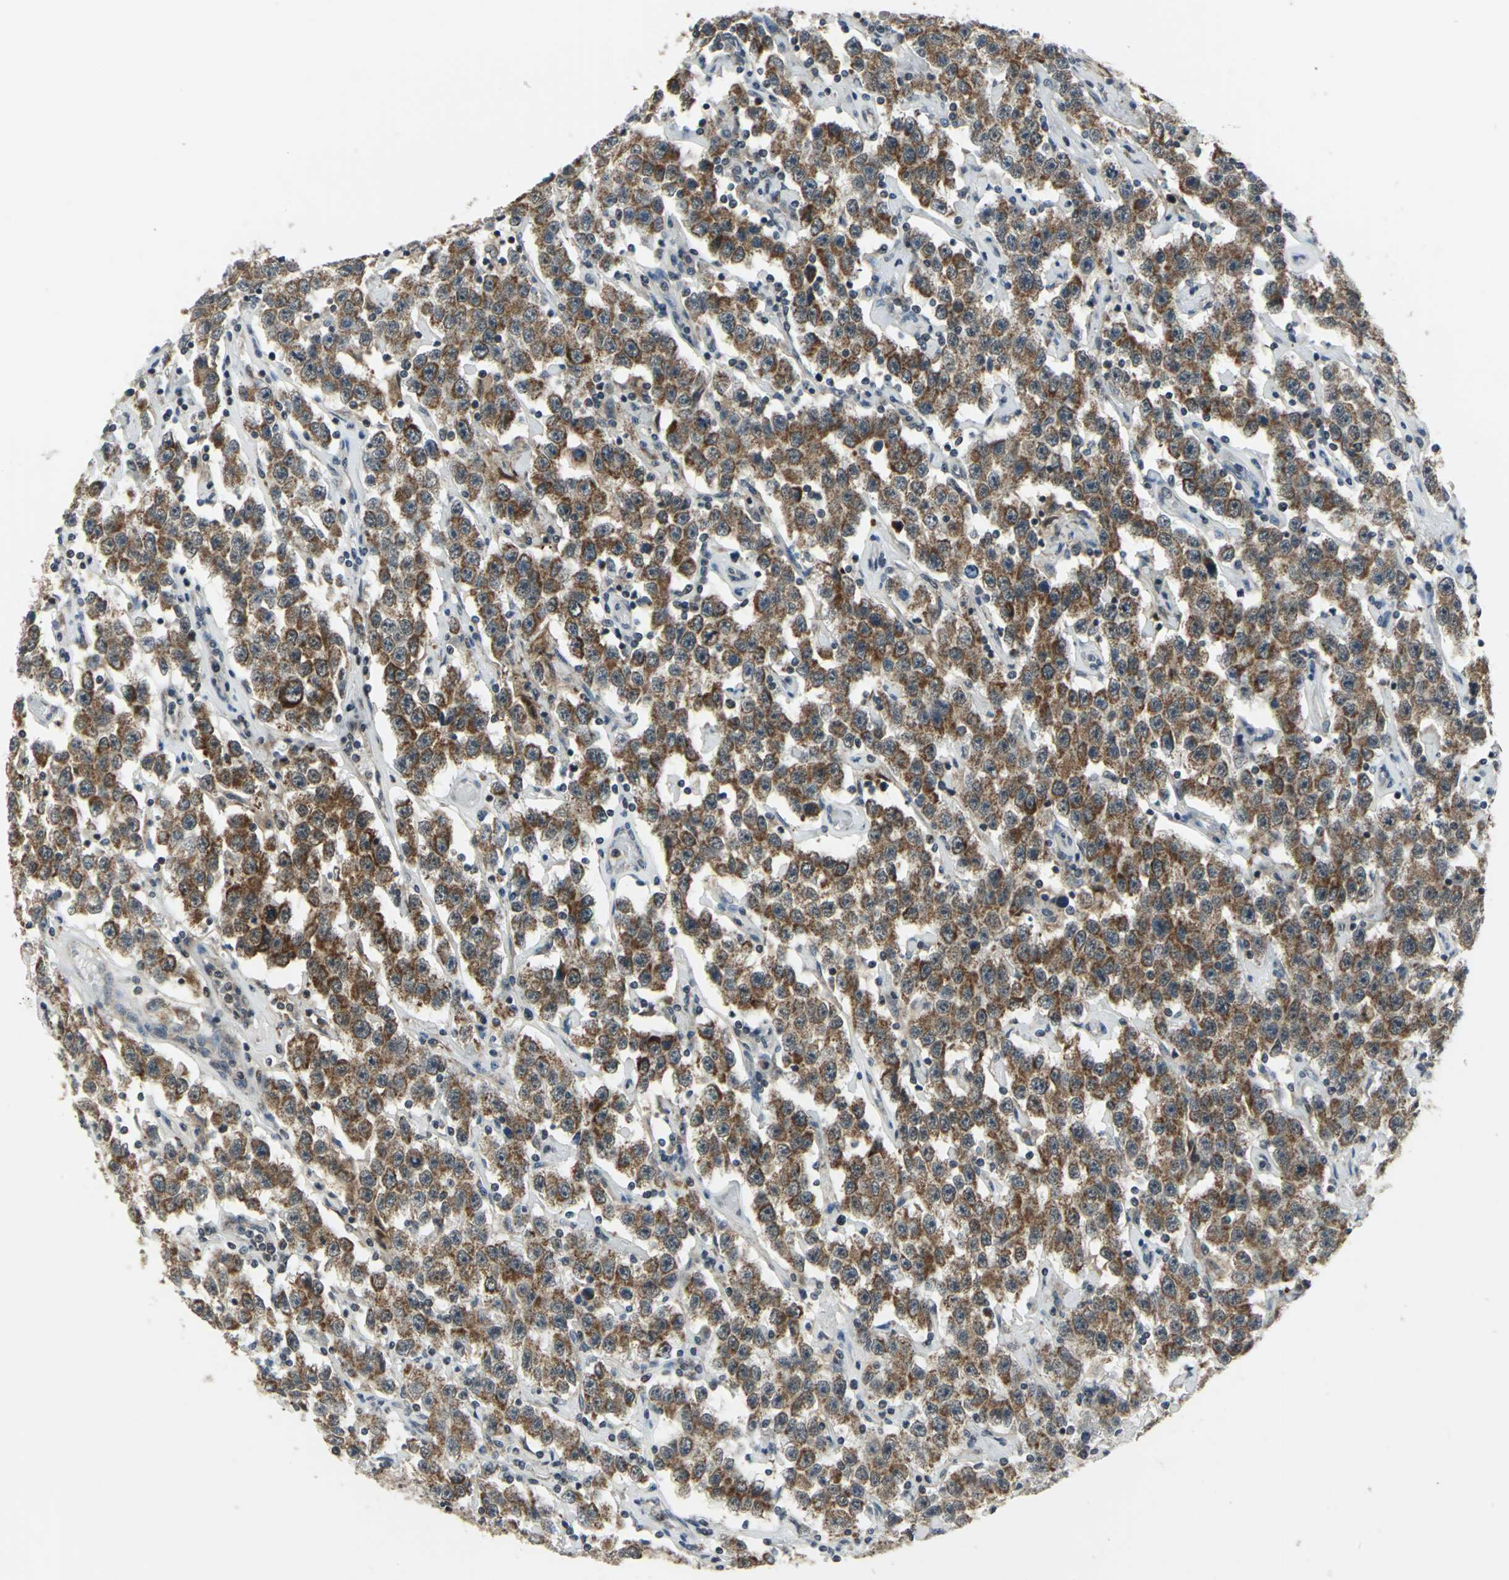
{"staining": {"intensity": "moderate", "quantity": ">75%", "location": "cytoplasmic/membranous,nuclear"}, "tissue": "testis cancer", "cell_type": "Tumor cells", "image_type": "cancer", "snomed": [{"axis": "morphology", "description": "Seminoma, NOS"}, {"axis": "topography", "description": "Testis"}], "caption": "Moderate cytoplasmic/membranous and nuclear staining is present in approximately >75% of tumor cells in seminoma (testis). (brown staining indicates protein expression, while blue staining denotes nuclei).", "gene": "MTA1", "patient": {"sex": "male", "age": 52}}